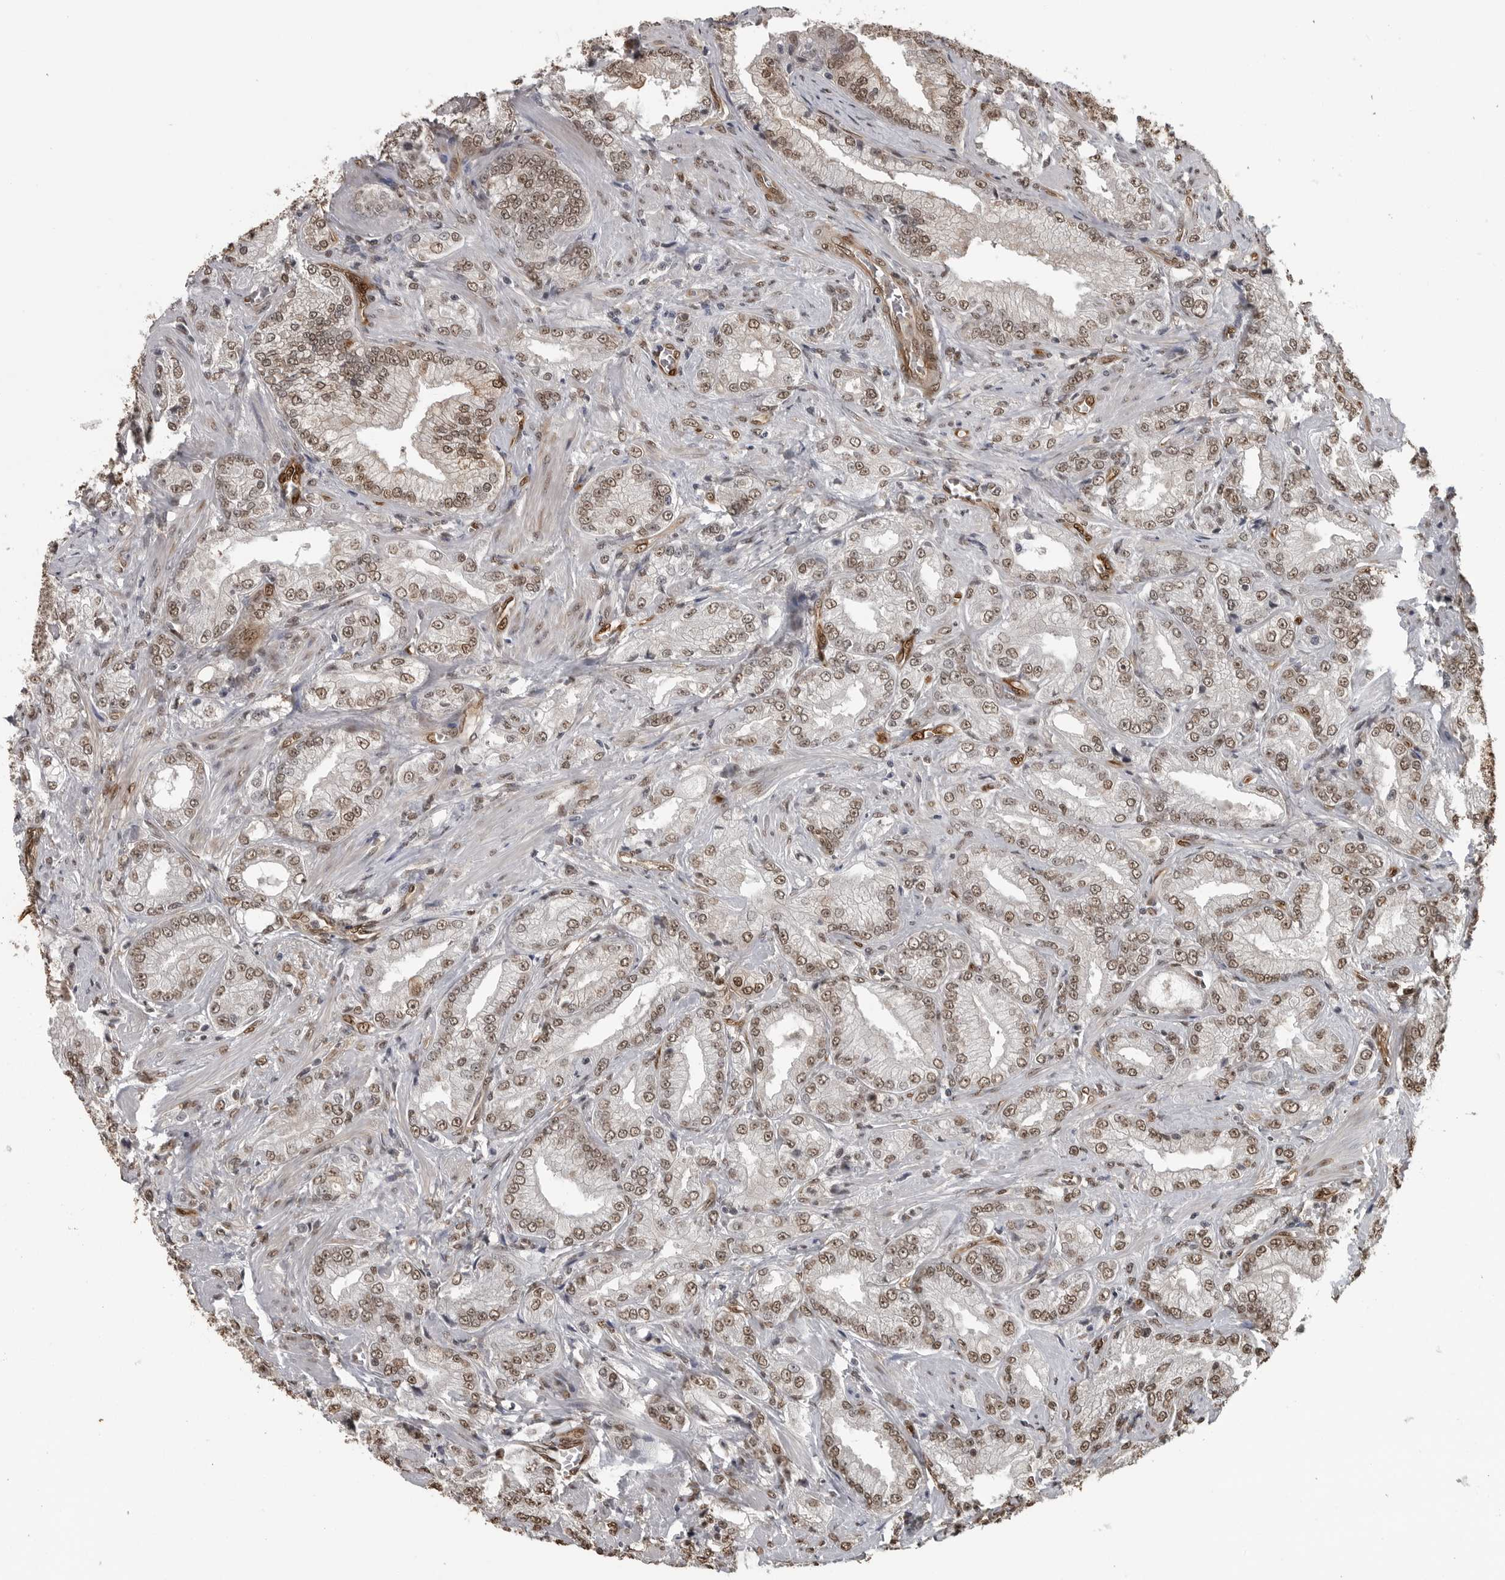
{"staining": {"intensity": "moderate", "quantity": ">75%", "location": "nuclear"}, "tissue": "prostate cancer", "cell_type": "Tumor cells", "image_type": "cancer", "snomed": [{"axis": "morphology", "description": "Adenocarcinoma, Low grade"}, {"axis": "topography", "description": "Prostate"}], "caption": "This image reveals IHC staining of prostate cancer, with medium moderate nuclear expression in approximately >75% of tumor cells.", "gene": "SMAD2", "patient": {"sex": "male", "age": 62}}